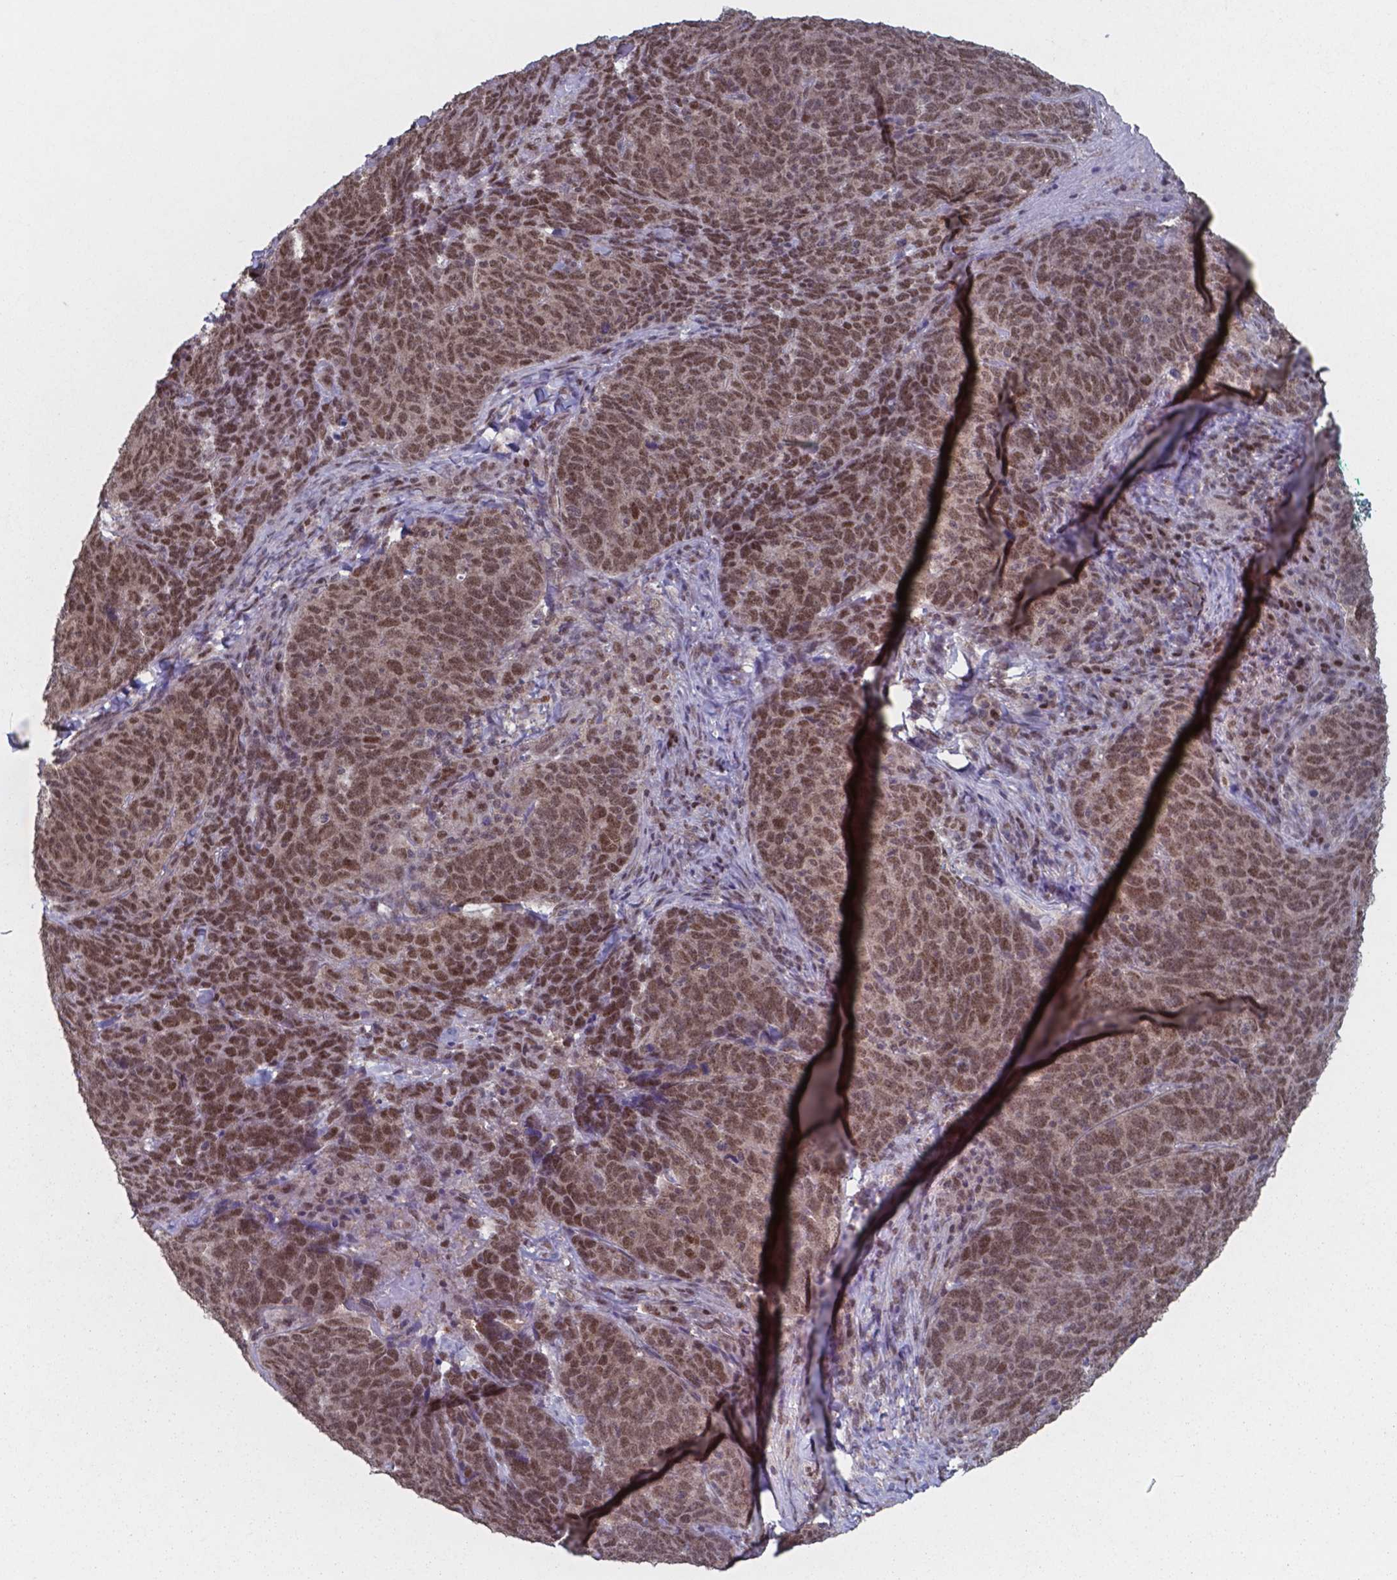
{"staining": {"intensity": "strong", "quantity": ">75%", "location": "nuclear"}, "tissue": "skin cancer", "cell_type": "Tumor cells", "image_type": "cancer", "snomed": [{"axis": "morphology", "description": "Squamous cell carcinoma, NOS"}, {"axis": "topography", "description": "Skin"}, {"axis": "topography", "description": "Anal"}], "caption": "Immunohistochemical staining of skin cancer (squamous cell carcinoma) exhibits high levels of strong nuclear protein positivity in approximately >75% of tumor cells.", "gene": "UBA1", "patient": {"sex": "female", "age": 51}}